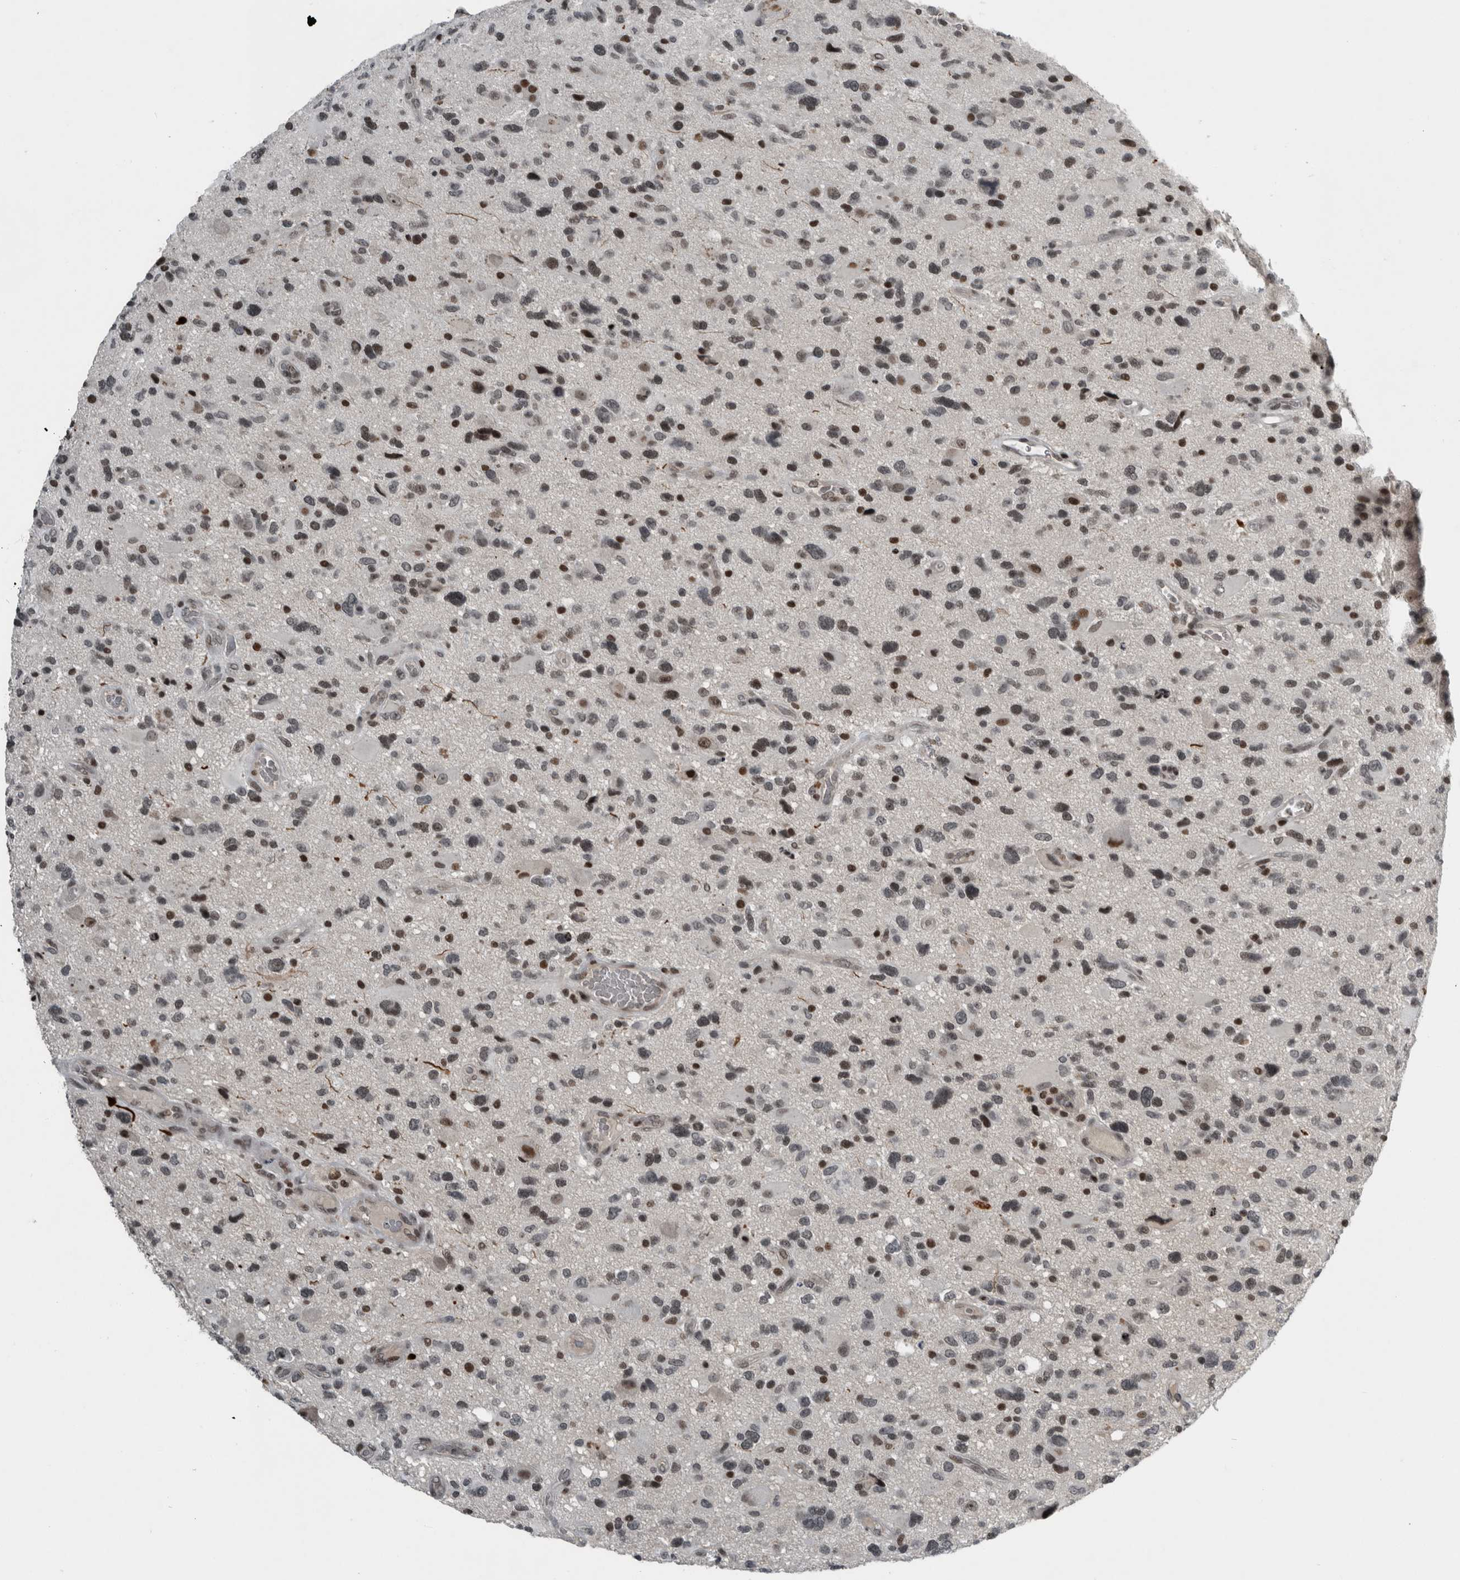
{"staining": {"intensity": "moderate", "quantity": ">75%", "location": "nuclear"}, "tissue": "glioma", "cell_type": "Tumor cells", "image_type": "cancer", "snomed": [{"axis": "morphology", "description": "Glioma, malignant, High grade"}, {"axis": "topography", "description": "Brain"}], "caption": "Immunohistochemistry (IHC) staining of glioma, which reveals medium levels of moderate nuclear expression in about >75% of tumor cells indicating moderate nuclear protein expression. The staining was performed using DAB (brown) for protein detection and nuclei were counterstained in hematoxylin (blue).", "gene": "UNC50", "patient": {"sex": "male", "age": 33}}